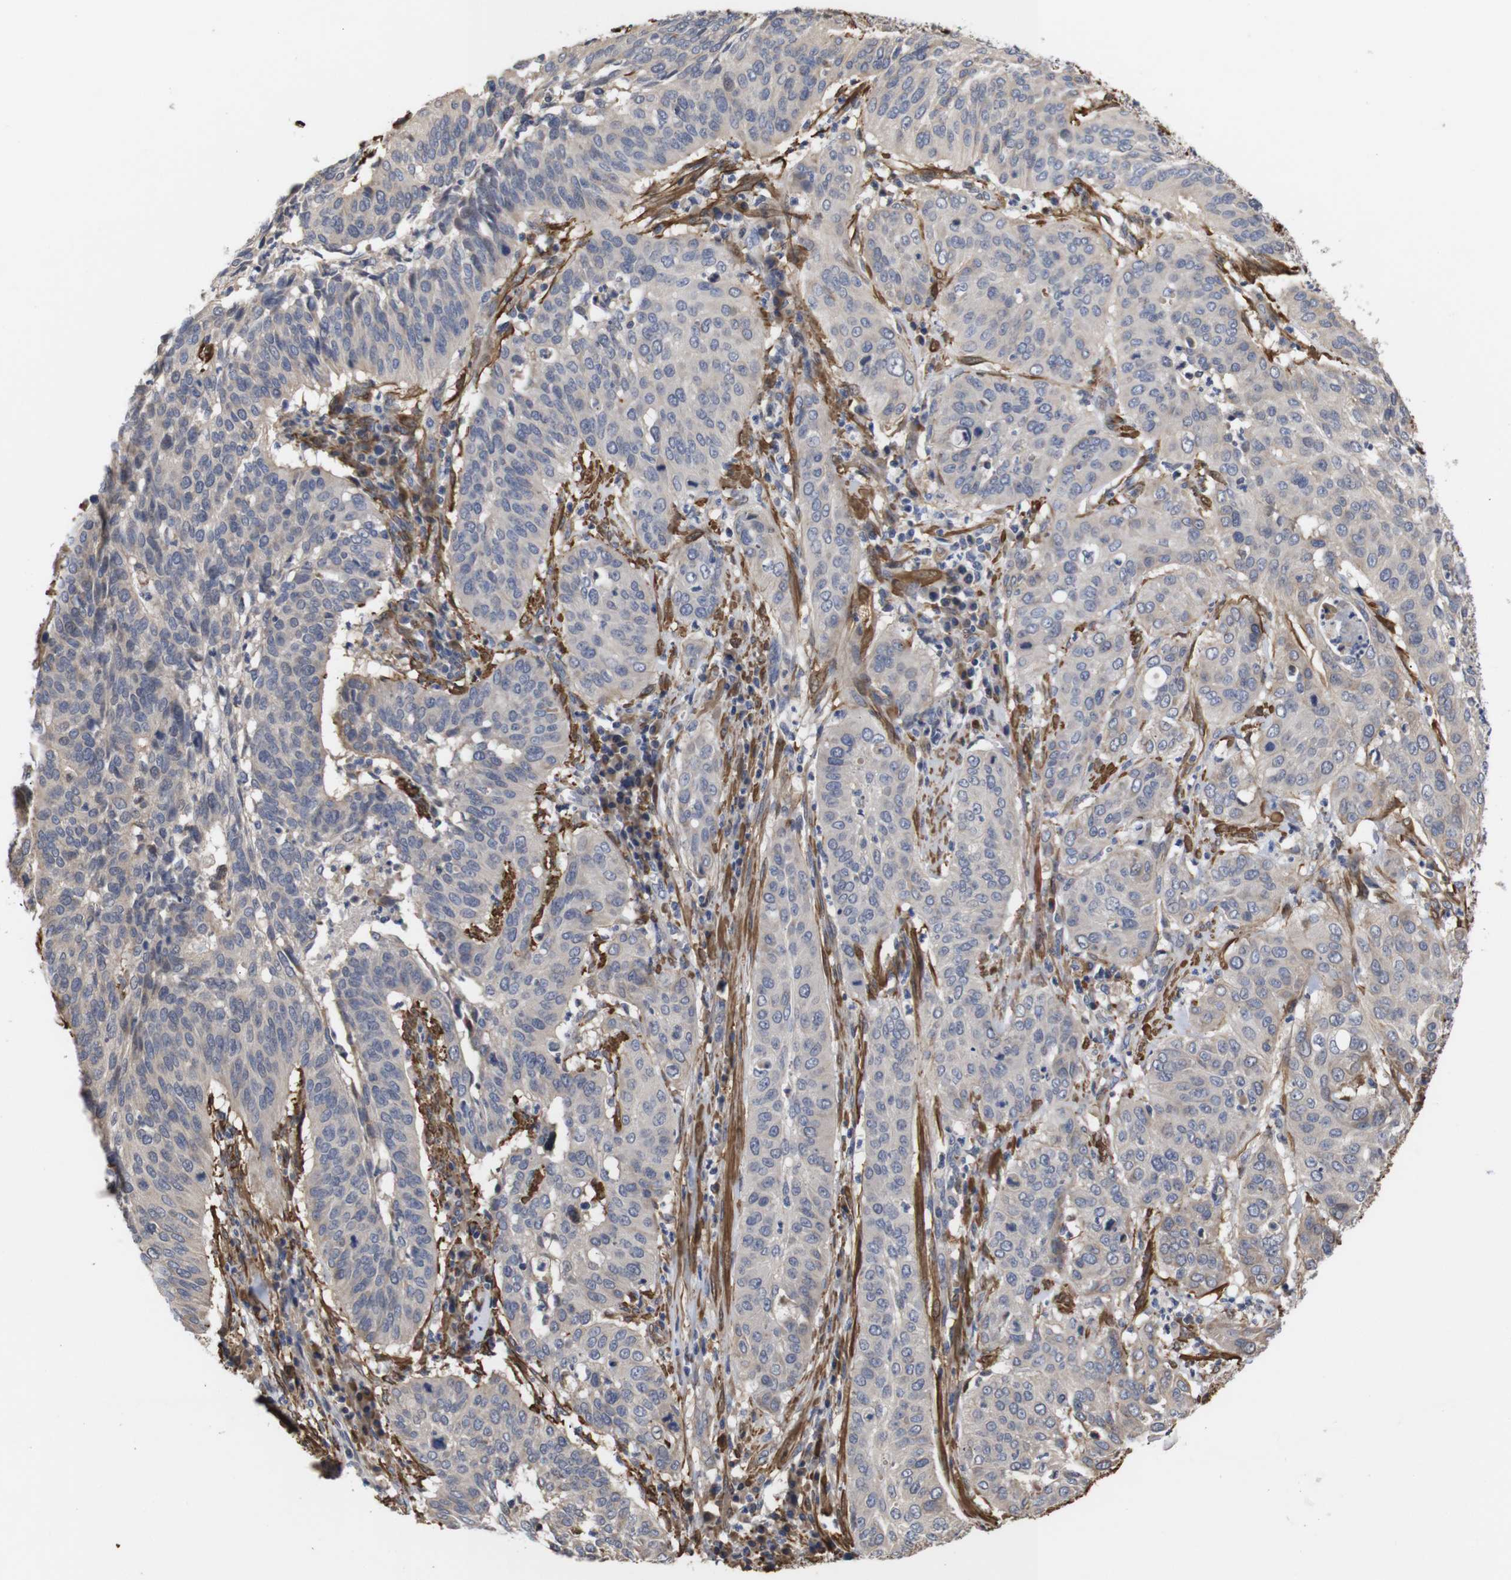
{"staining": {"intensity": "weak", "quantity": ">75%", "location": "cytoplasmic/membranous"}, "tissue": "cervical cancer", "cell_type": "Tumor cells", "image_type": "cancer", "snomed": [{"axis": "morphology", "description": "Normal tissue, NOS"}, {"axis": "morphology", "description": "Squamous cell carcinoma, NOS"}, {"axis": "topography", "description": "Cervix"}], "caption": "DAB immunohistochemical staining of squamous cell carcinoma (cervical) shows weak cytoplasmic/membranous protein positivity in approximately >75% of tumor cells. The staining is performed using DAB brown chromogen to label protein expression. The nuclei are counter-stained blue using hematoxylin.", "gene": "PDLIM5", "patient": {"sex": "female", "age": 39}}